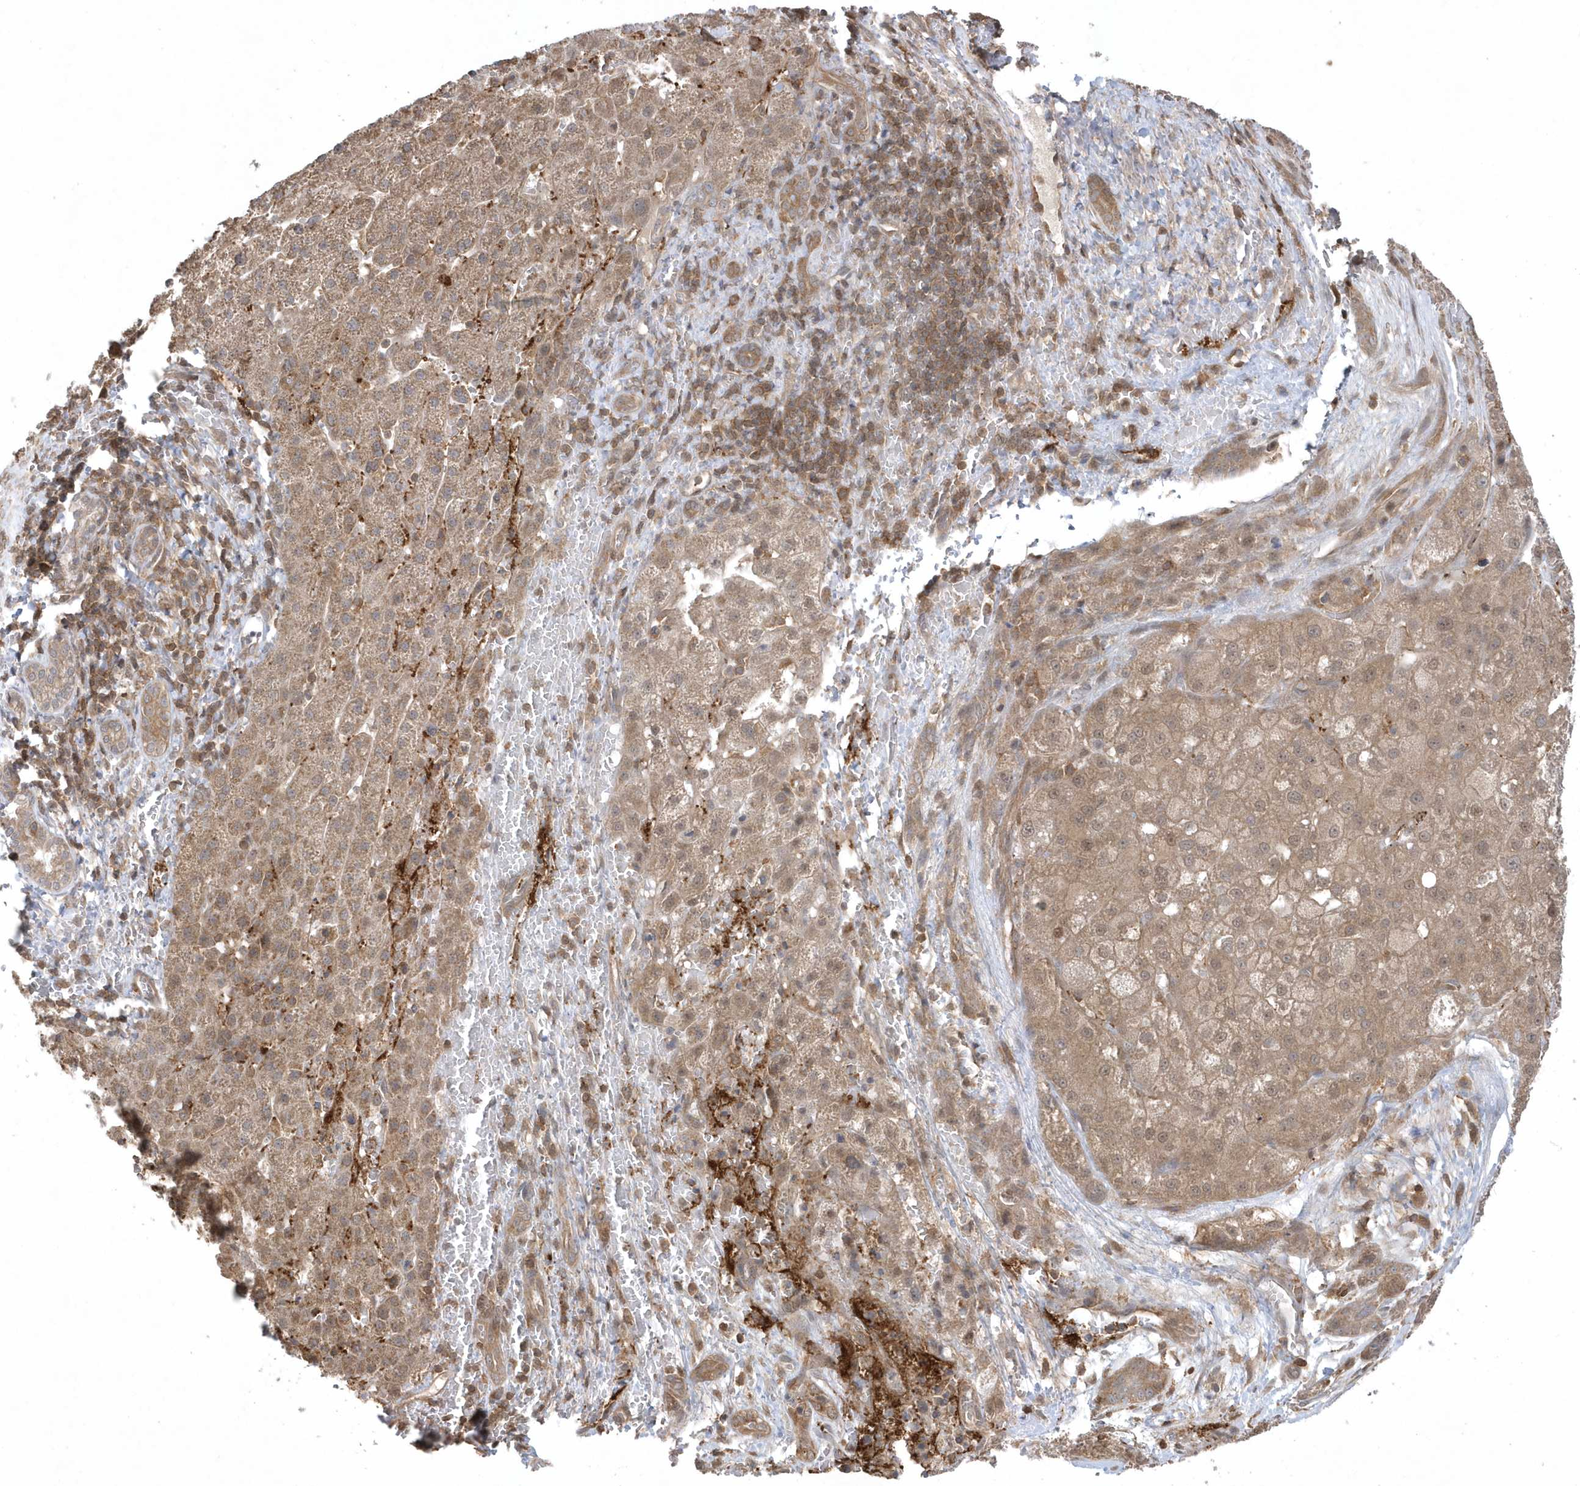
{"staining": {"intensity": "moderate", "quantity": ">75%", "location": "cytoplasmic/membranous"}, "tissue": "liver cancer", "cell_type": "Tumor cells", "image_type": "cancer", "snomed": [{"axis": "morphology", "description": "Carcinoma, Hepatocellular, NOS"}, {"axis": "topography", "description": "Liver"}], "caption": "Human liver hepatocellular carcinoma stained with a brown dye demonstrates moderate cytoplasmic/membranous positive staining in about >75% of tumor cells.", "gene": "ACYP1", "patient": {"sex": "male", "age": 57}}